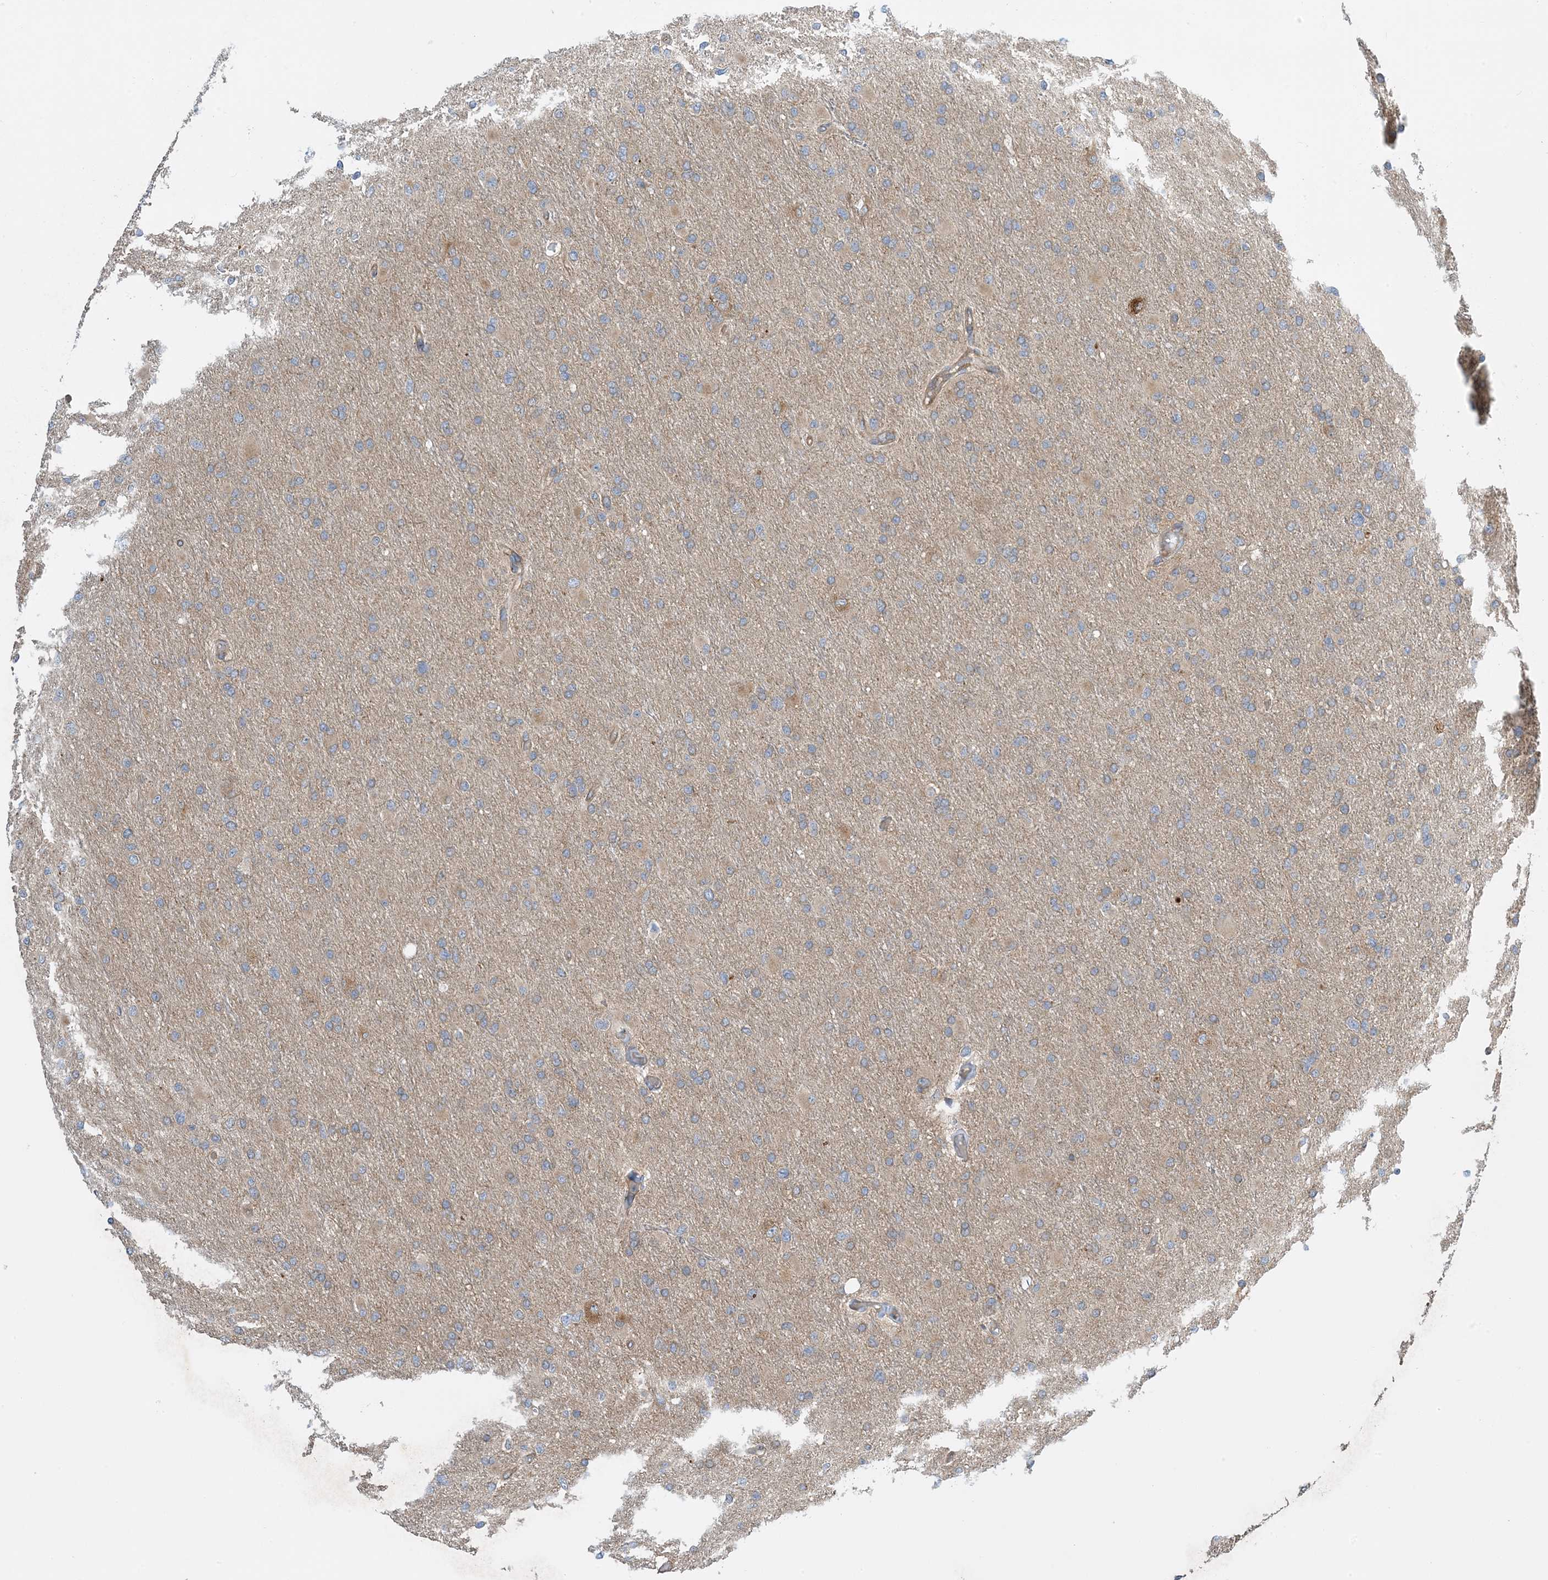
{"staining": {"intensity": "negative", "quantity": "none", "location": "none"}, "tissue": "glioma", "cell_type": "Tumor cells", "image_type": "cancer", "snomed": [{"axis": "morphology", "description": "Glioma, malignant, High grade"}, {"axis": "topography", "description": "Cerebral cortex"}], "caption": "Tumor cells are negative for protein expression in human malignant glioma (high-grade).", "gene": "SIDT1", "patient": {"sex": "female", "age": 36}}